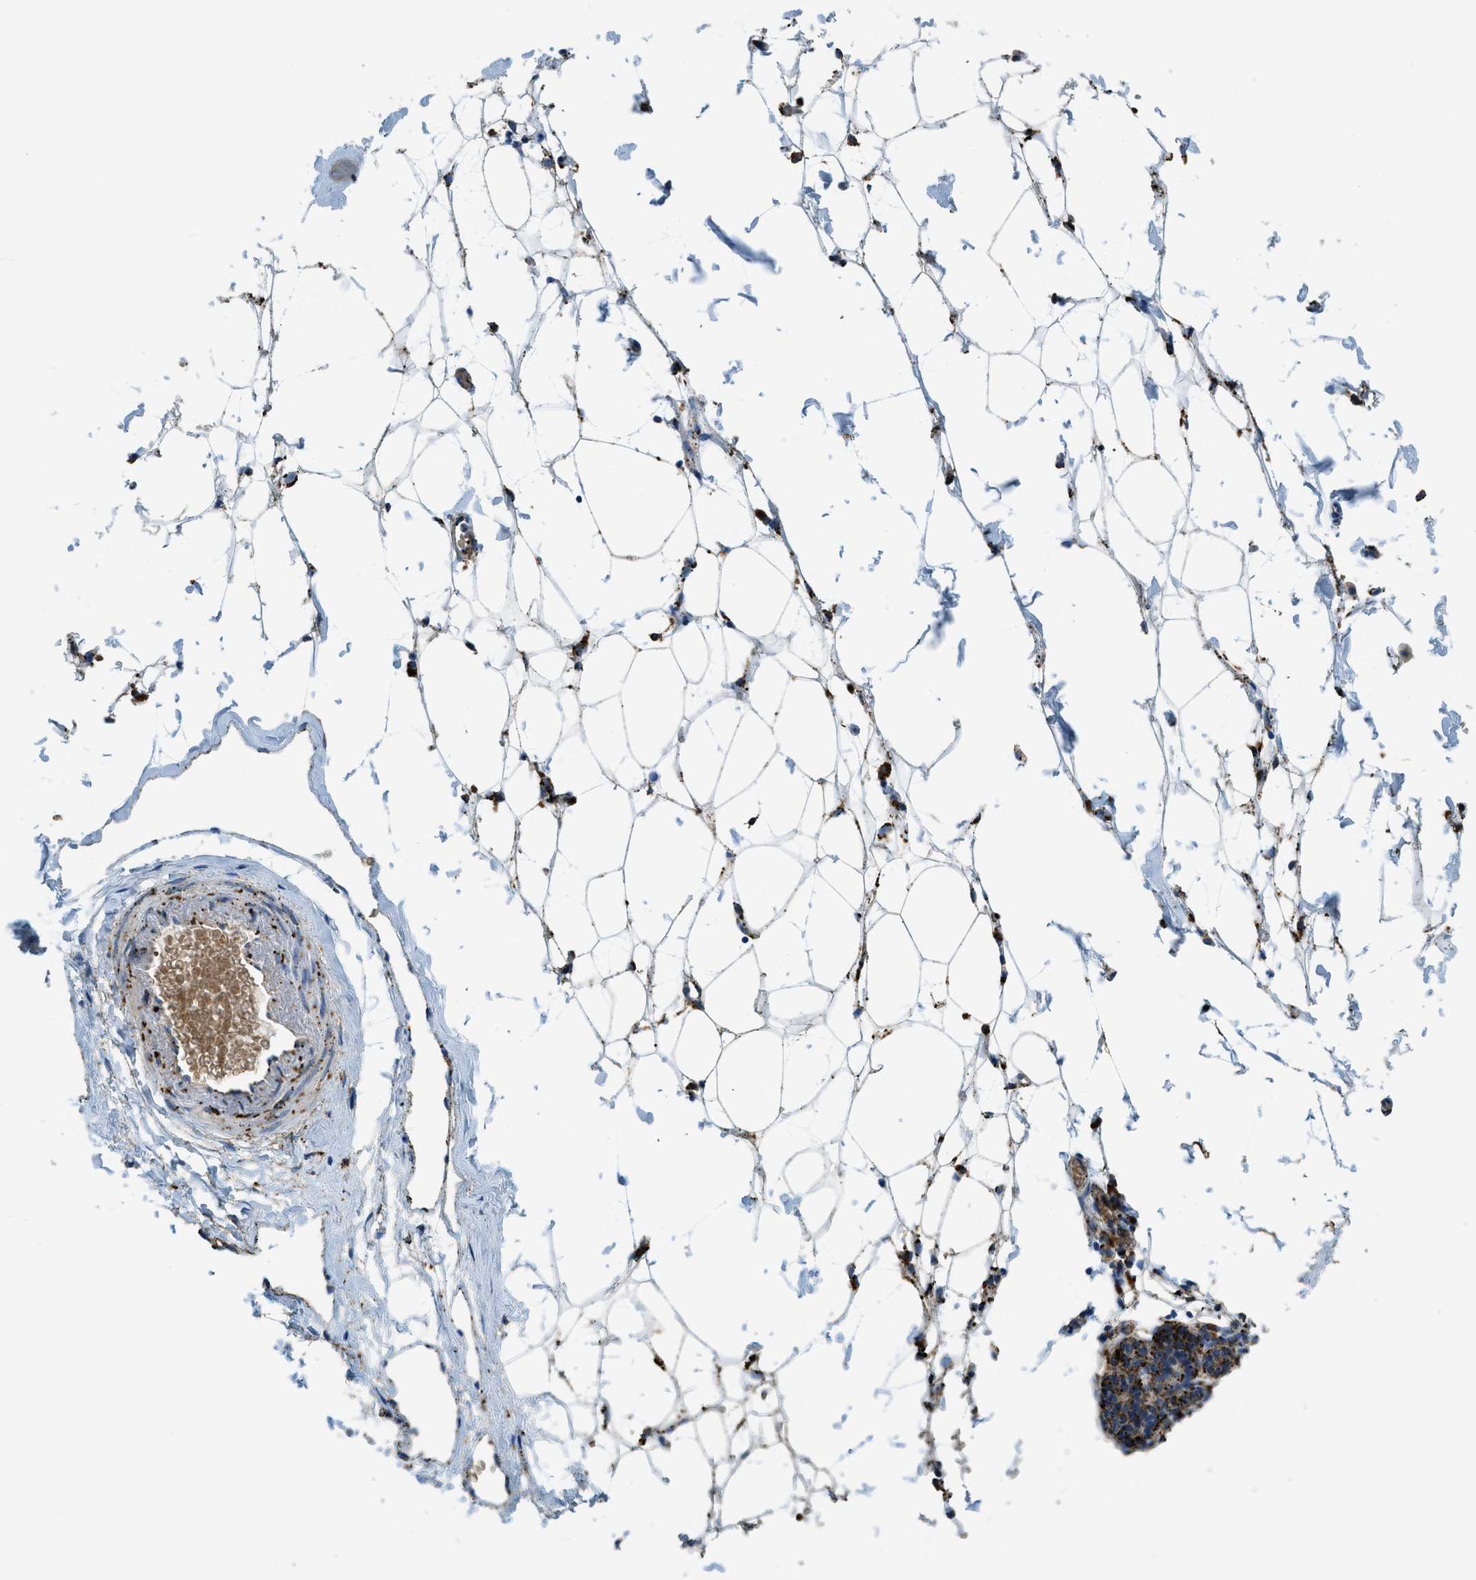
{"staining": {"intensity": "strong", "quantity": ">75%", "location": "cytoplasmic/membranous"}, "tissue": "adipose tissue", "cell_type": "Adipocytes", "image_type": "normal", "snomed": [{"axis": "morphology", "description": "Normal tissue, NOS"}, {"axis": "topography", "description": "Breast"}, {"axis": "topography", "description": "Soft tissue"}], "caption": "This image displays immunohistochemistry (IHC) staining of unremarkable human adipose tissue, with high strong cytoplasmic/membranous staining in approximately >75% of adipocytes.", "gene": "SCARB2", "patient": {"sex": "female", "age": 75}}